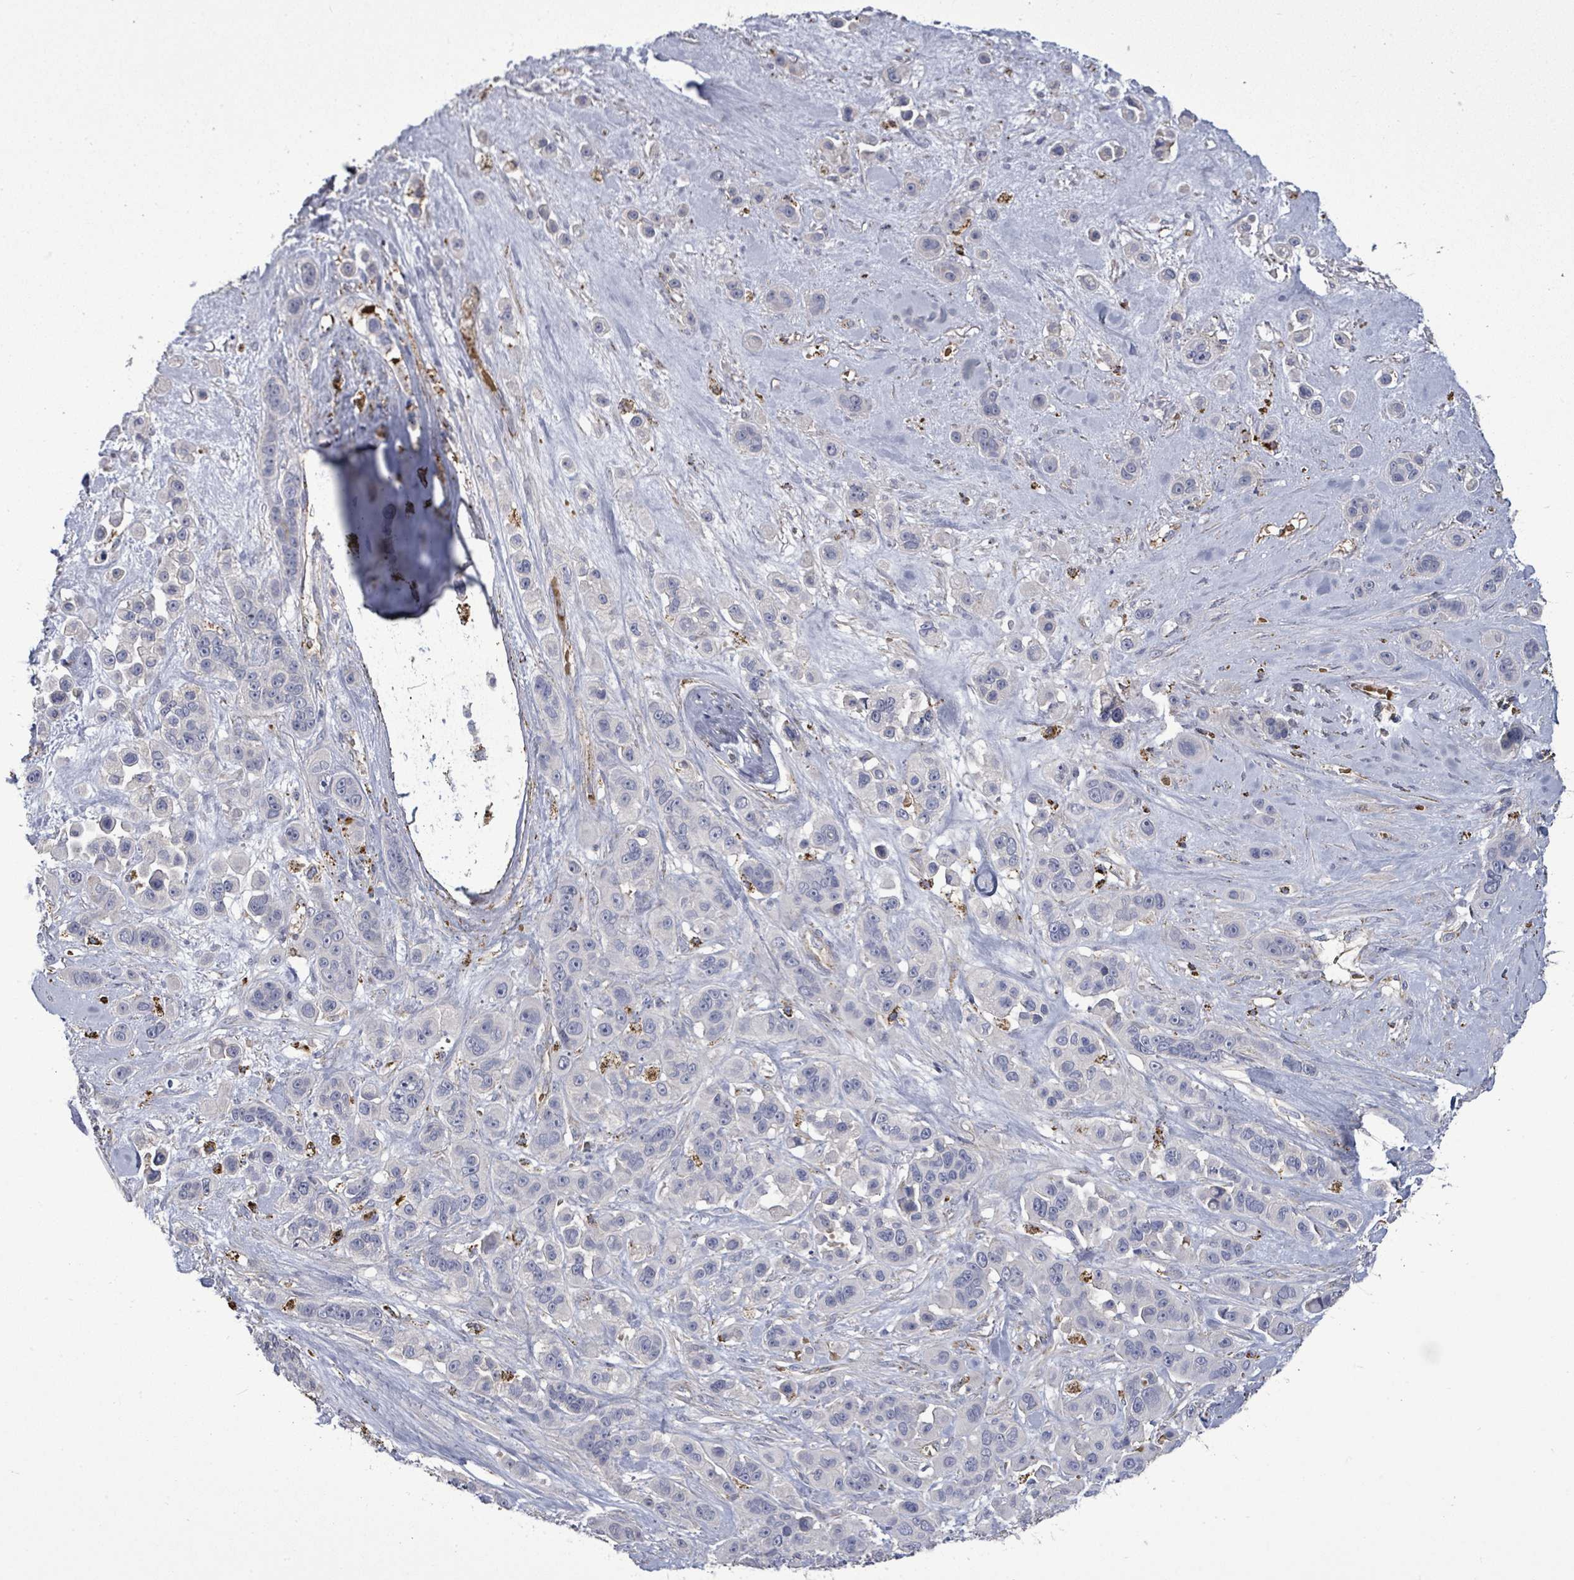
{"staining": {"intensity": "negative", "quantity": "none", "location": "none"}, "tissue": "skin cancer", "cell_type": "Tumor cells", "image_type": "cancer", "snomed": [{"axis": "morphology", "description": "Squamous cell carcinoma, NOS"}, {"axis": "topography", "description": "Skin"}], "caption": "IHC image of neoplastic tissue: human skin cancer (squamous cell carcinoma) stained with DAB shows no significant protein expression in tumor cells.", "gene": "MTMR12", "patient": {"sex": "male", "age": 67}}